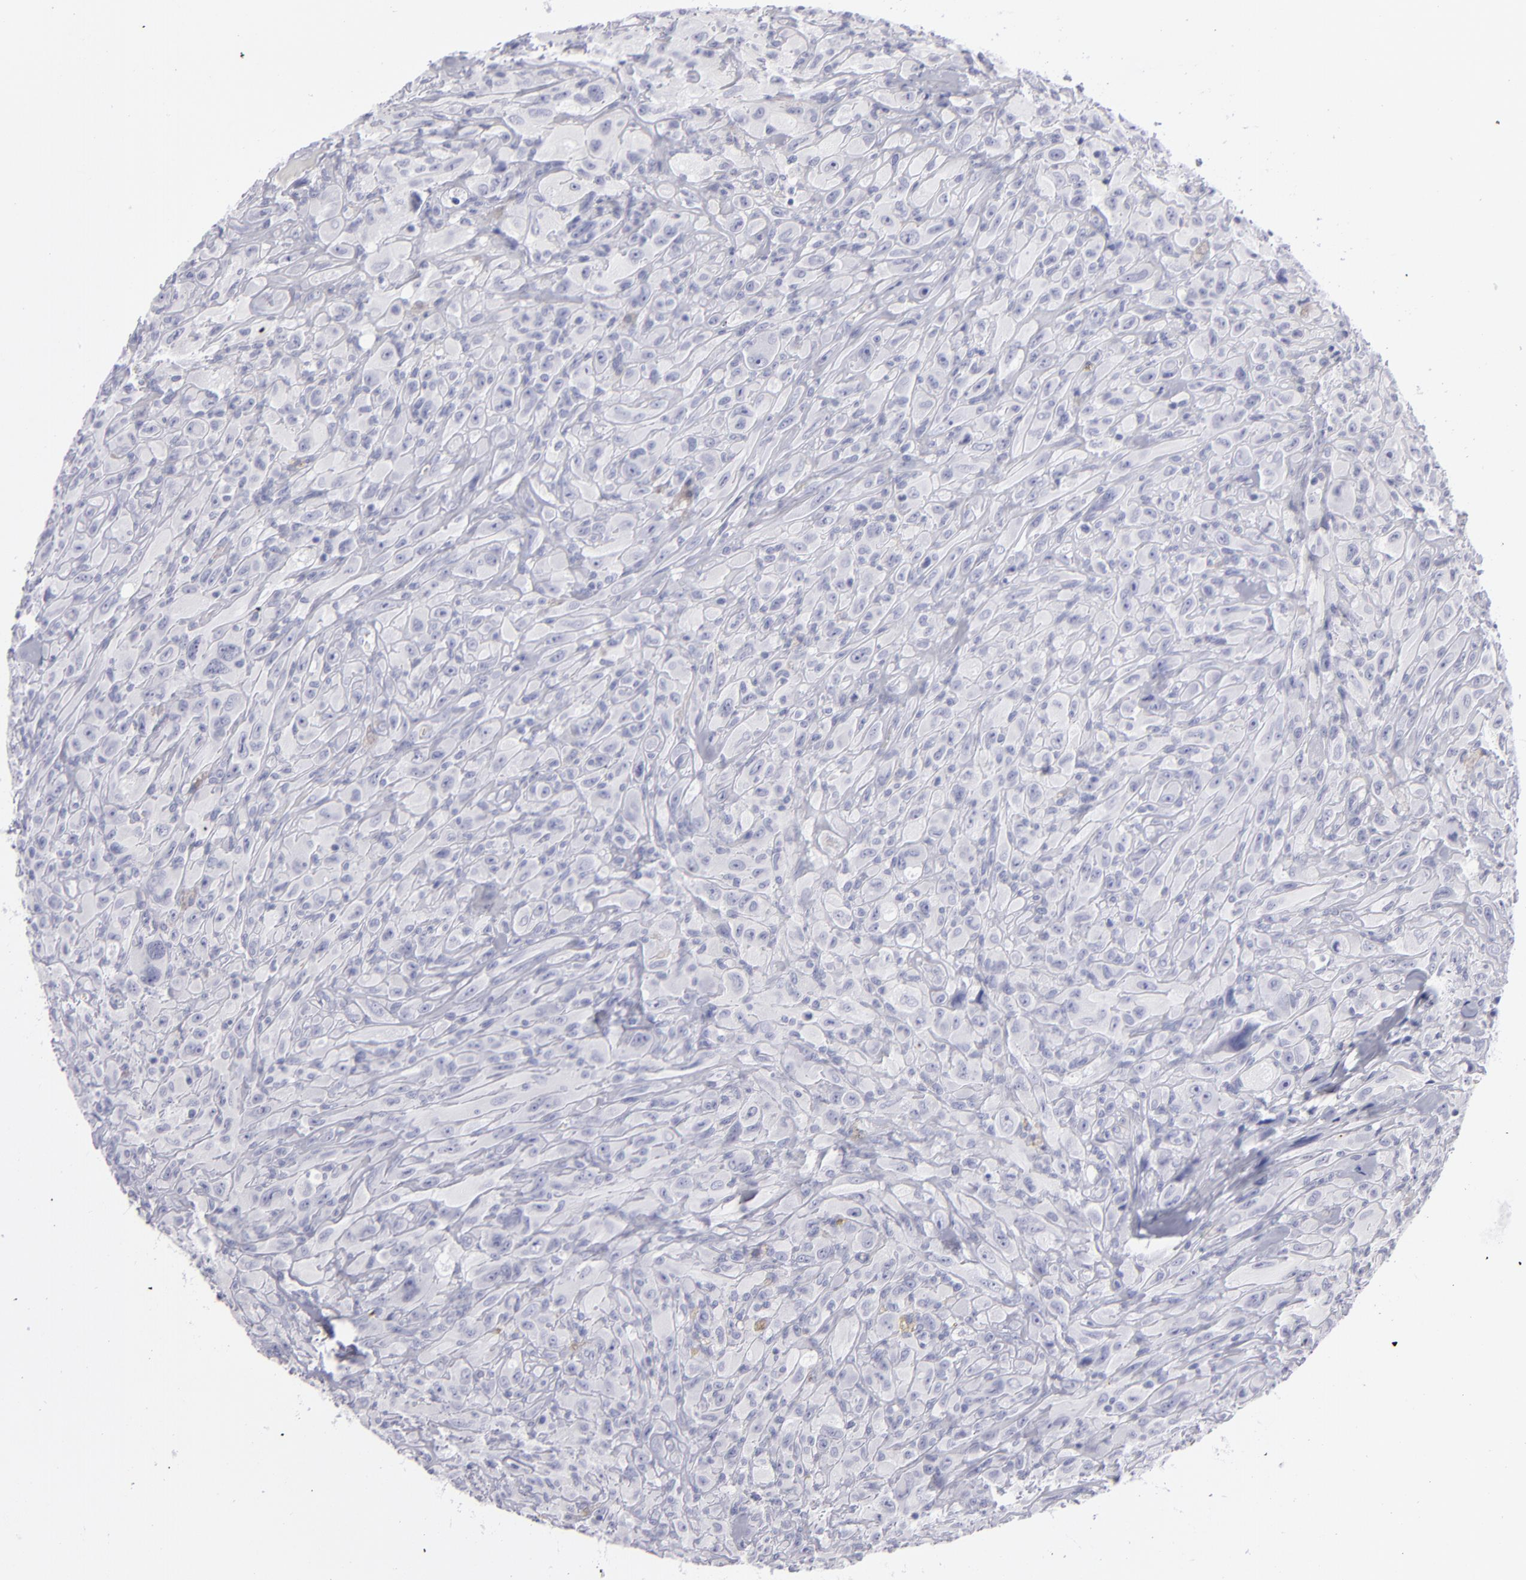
{"staining": {"intensity": "negative", "quantity": "none", "location": "none"}, "tissue": "glioma", "cell_type": "Tumor cells", "image_type": "cancer", "snomed": [{"axis": "morphology", "description": "Glioma, malignant, High grade"}, {"axis": "topography", "description": "Brain"}], "caption": "Immunohistochemical staining of human high-grade glioma (malignant) shows no significant staining in tumor cells. (IHC, brightfield microscopy, high magnification).", "gene": "MYH11", "patient": {"sex": "male", "age": 48}}